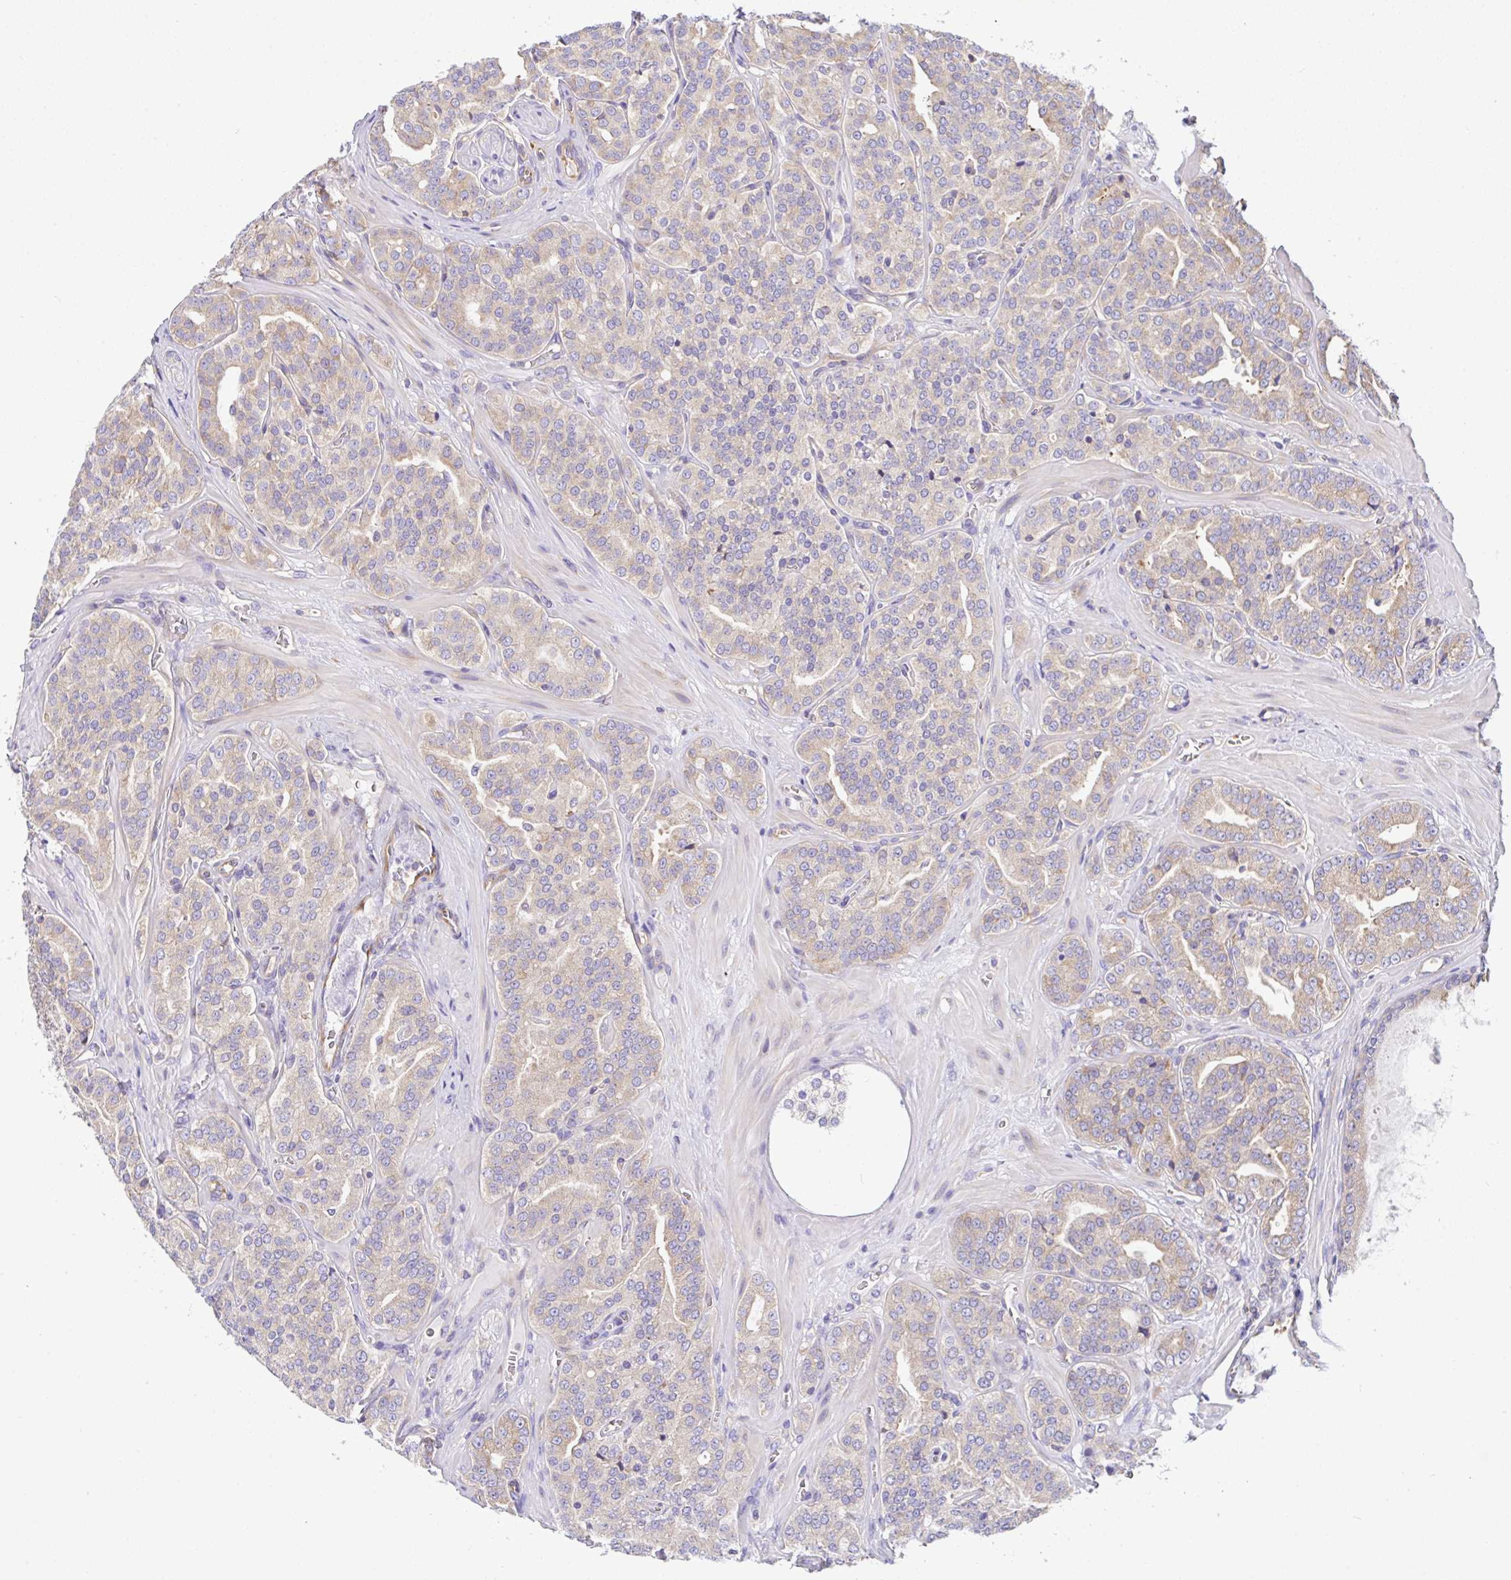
{"staining": {"intensity": "moderate", "quantity": "25%-75%", "location": "cytoplasmic/membranous"}, "tissue": "prostate cancer", "cell_type": "Tumor cells", "image_type": "cancer", "snomed": [{"axis": "morphology", "description": "Adenocarcinoma, High grade"}, {"axis": "topography", "description": "Prostate"}], "caption": "DAB immunohistochemical staining of human prostate cancer (high-grade adenocarcinoma) displays moderate cytoplasmic/membranous protein positivity in approximately 25%-75% of tumor cells. The protein is shown in brown color, while the nuclei are stained blue.", "gene": "GFPT2", "patient": {"sex": "male", "age": 66}}